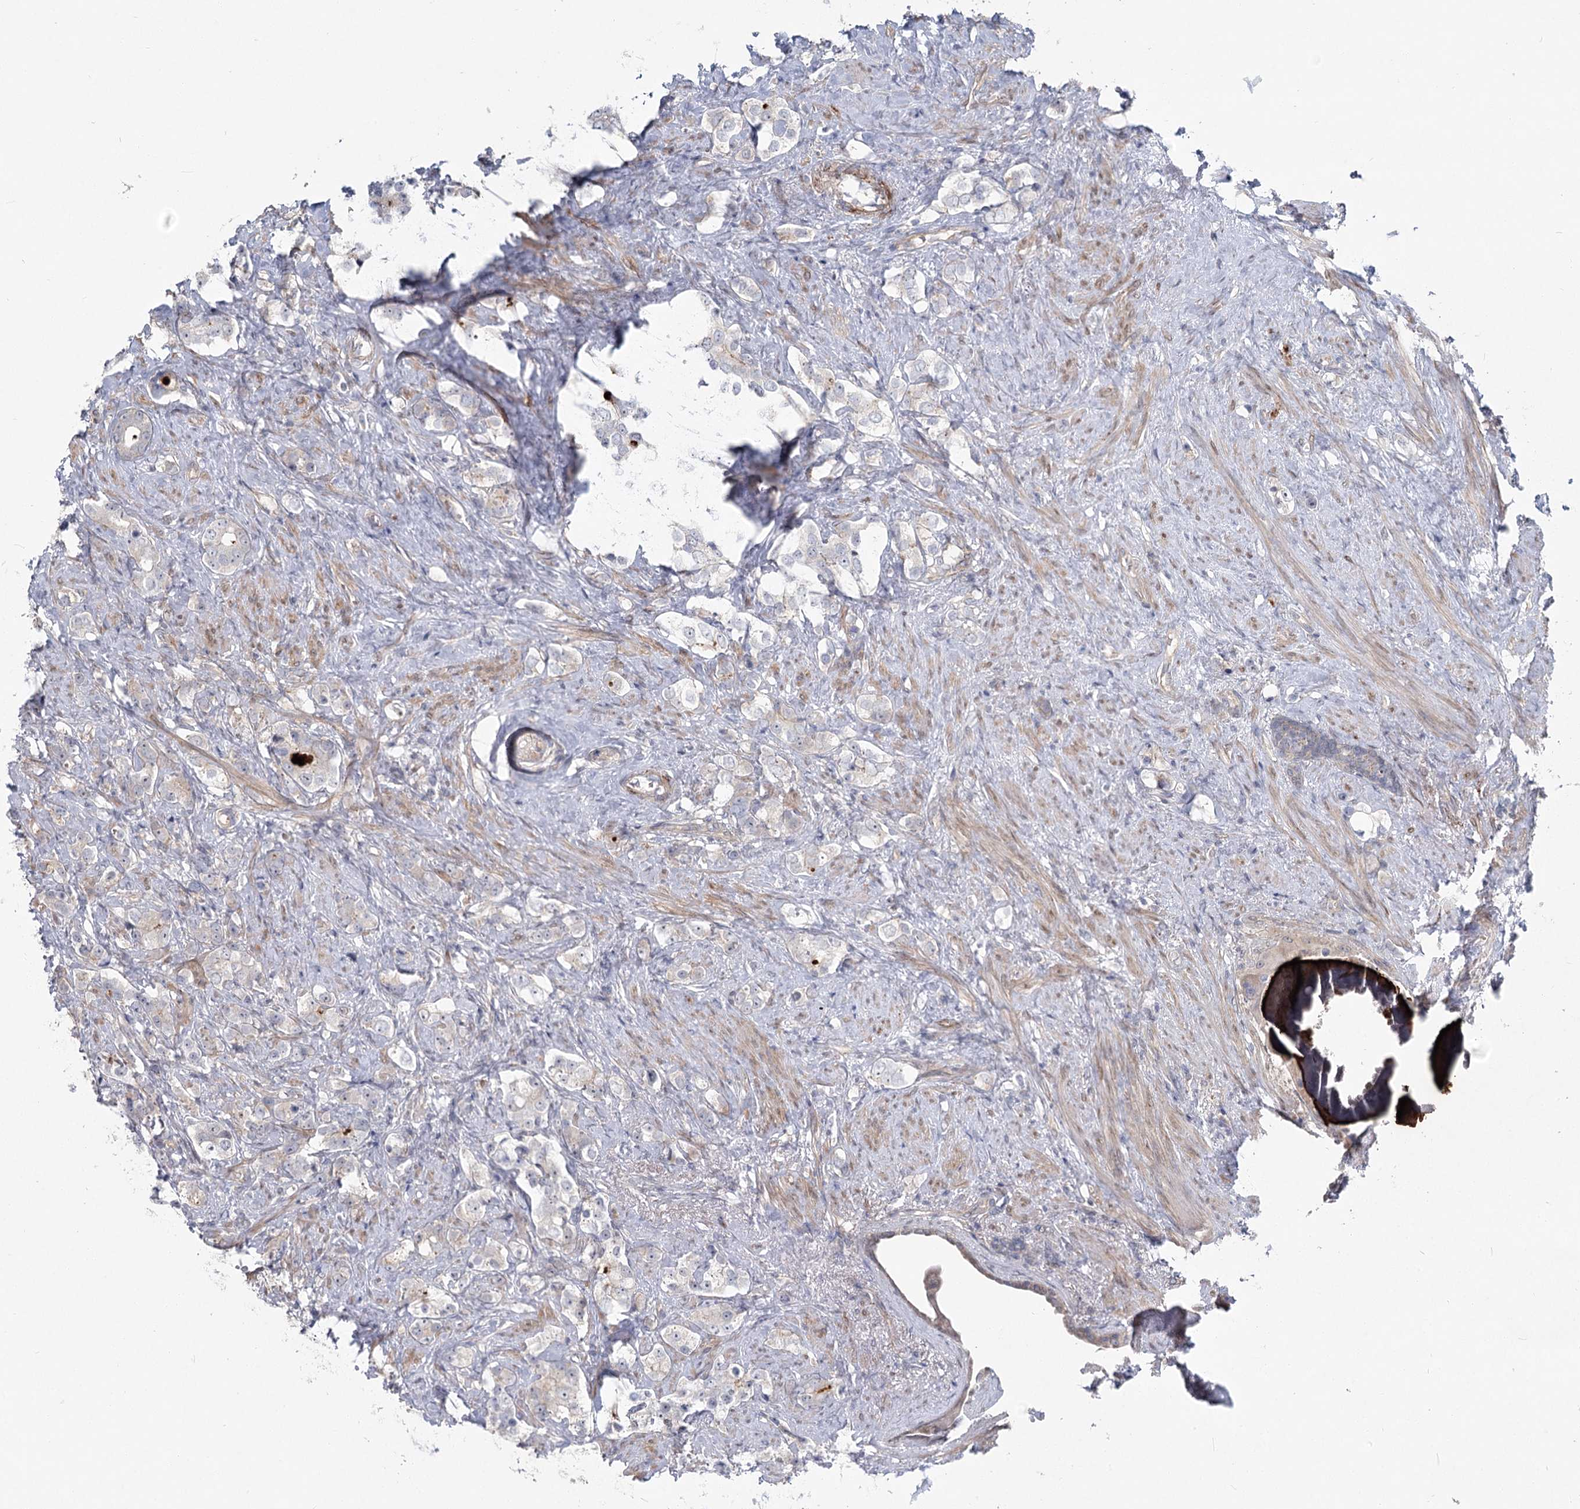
{"staining": {"intensity": "negative", "quantity": "none", "location": "none"}, "tissue": "prostate cancer", "cell_type": "Tumor cells", "image_type": "cancer", "snomed": [{"axis": "morphology", "description": "Adenocarcinoma, High grade"}, {"axis": "topography", "description": "Prostate"}], "caption": "Immunohistochemistry of high-grade adenocarcinoma (prostate) reveals no staining in tumor cells. (Immunohistochemistry (ihc), brightfield microscopy, high magnification).", "gene": "SPINK13", "patient": {"sex": "male", "age": 63}}